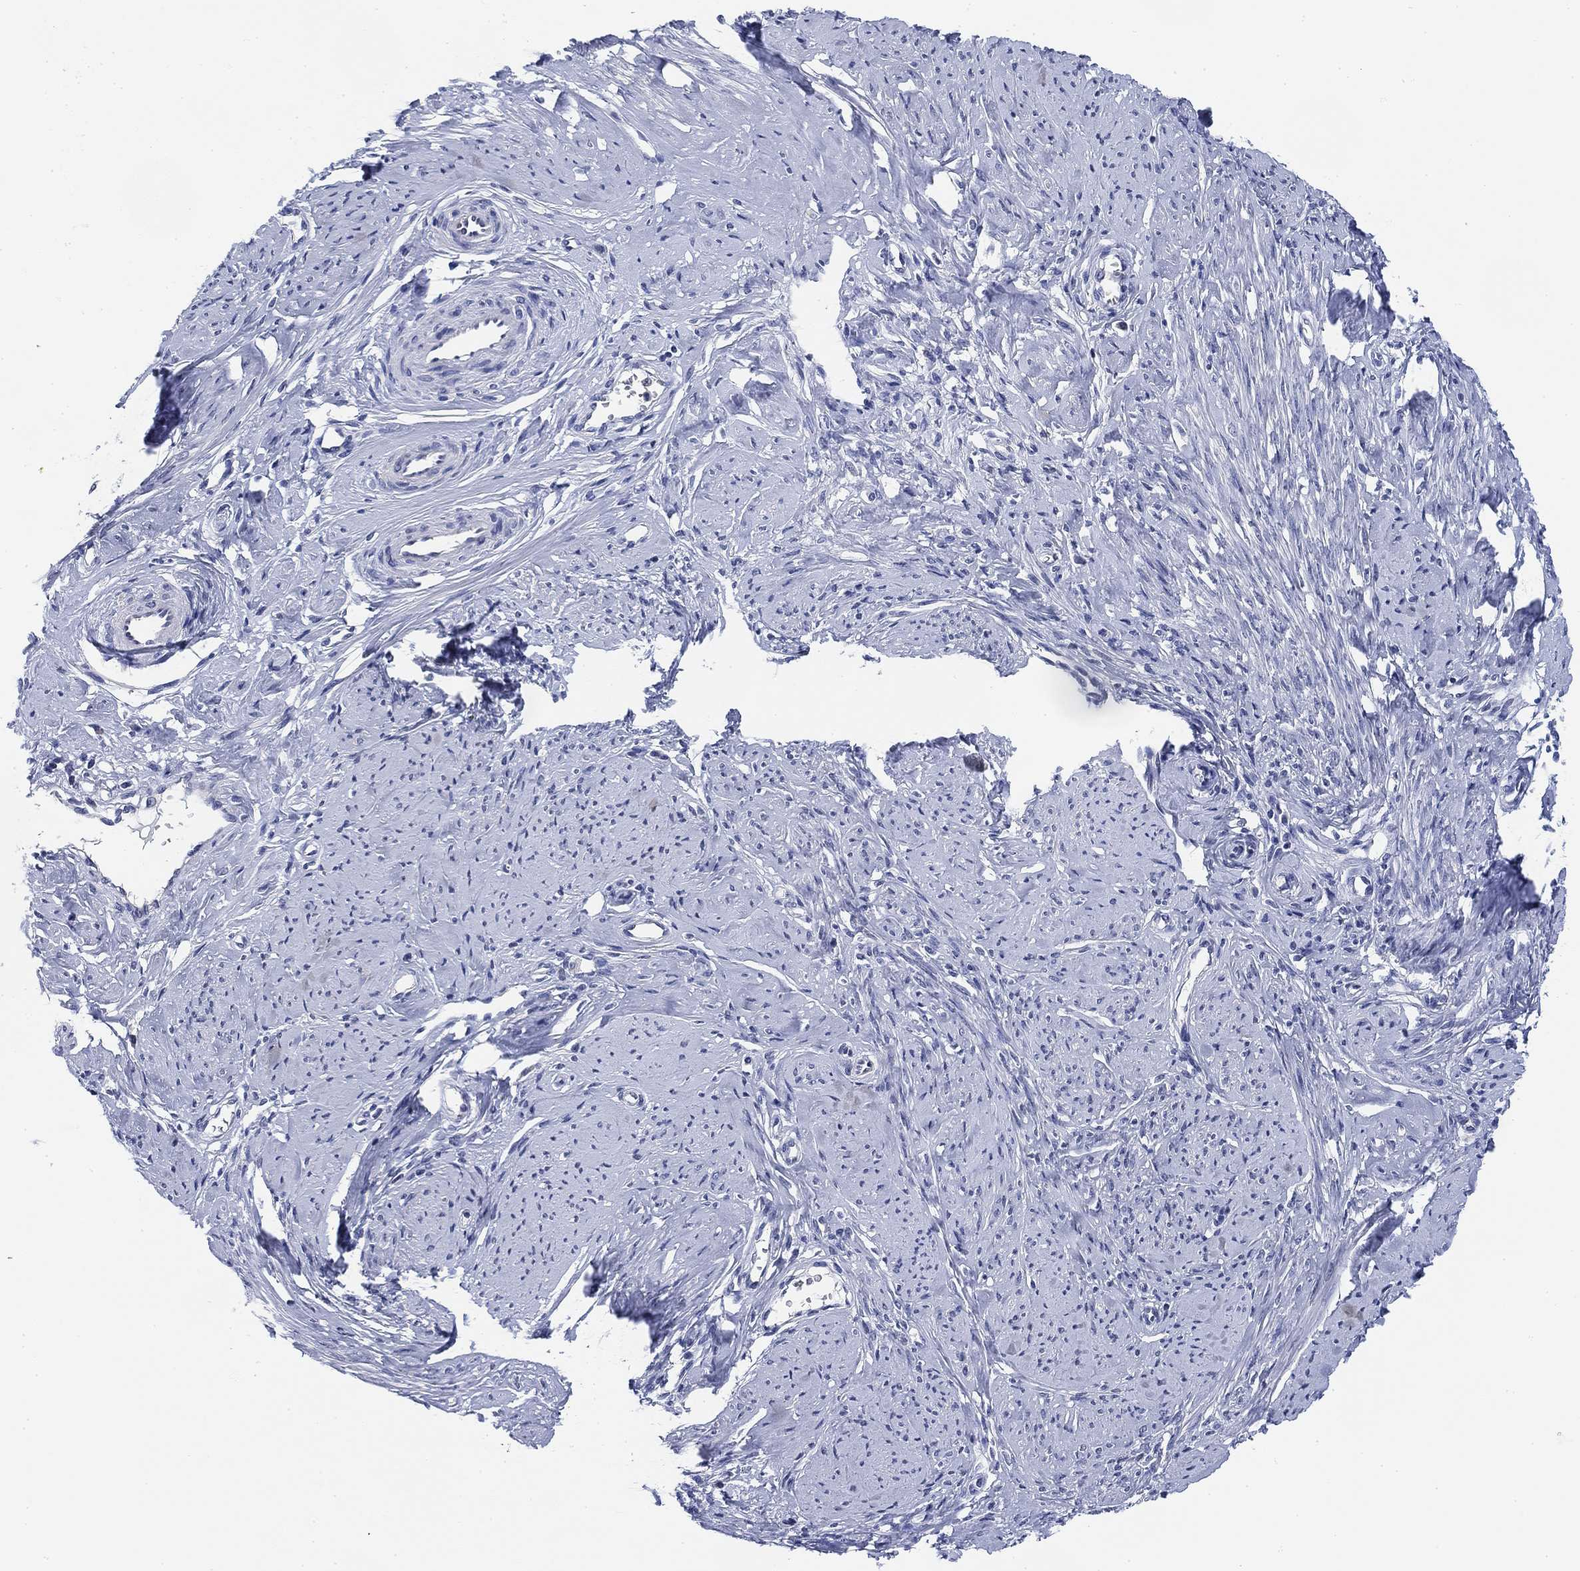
{"staining": {"intensity": "negative", "quantity": "none", "location": "none"}, "tissue": "smooth muscle", "cell_type": "Smooth muscle cells", "image_type": "normal", "snomed": [{"axis": "morphology", "description": "Normal tissue, NOS"}, {"axis": "topography", "description": "Smooth muscle"}], "caption": "Immunohistochemical staining of benign human smooth muscle exhibits no significant staining in smooth muscle cells.", "gene": "DAZL", "patient": {"sex": "female", "age": 48}}